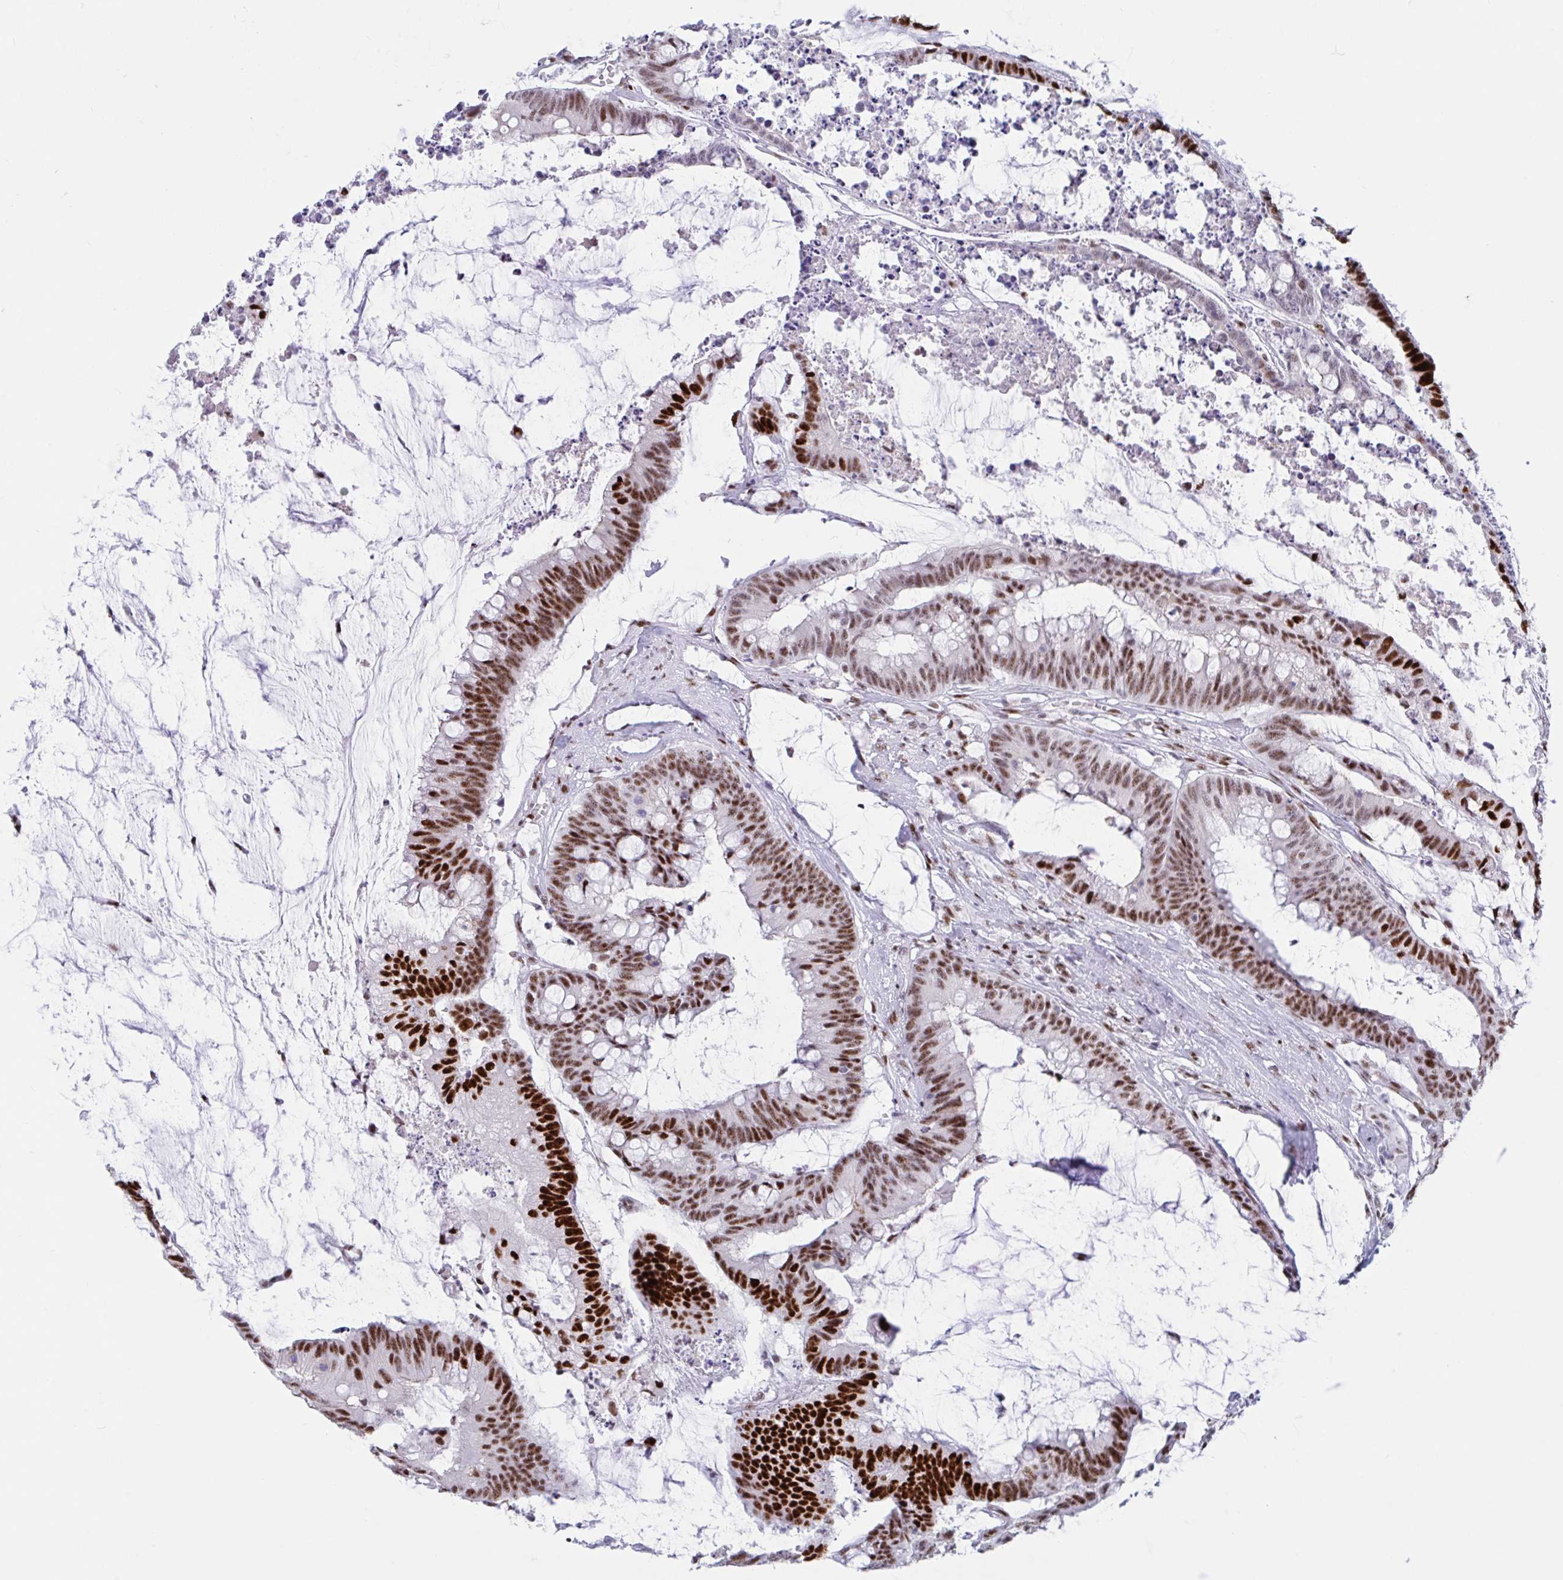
{"staining": {"intensity": "strong", "quantity": ">75%", "location": "nuclear"}, "tissue": "colorectal cancer", "cell_type": "Tumor cells", "image_type": "cancer", "snomed": [{"axis": "morphology", "description": "Adenocarcinoma, NOS"}, {"axis": "topography", "description": "Colon"}], "caption": "Immunohistochemical staining of human adenocarcinoma (colorectal) shows high levels of strong nuclear protein positivity in approximately >75% of tumor cells.", "gene": "IKZF2", "patient": {"sex": "male", "age": 62}}